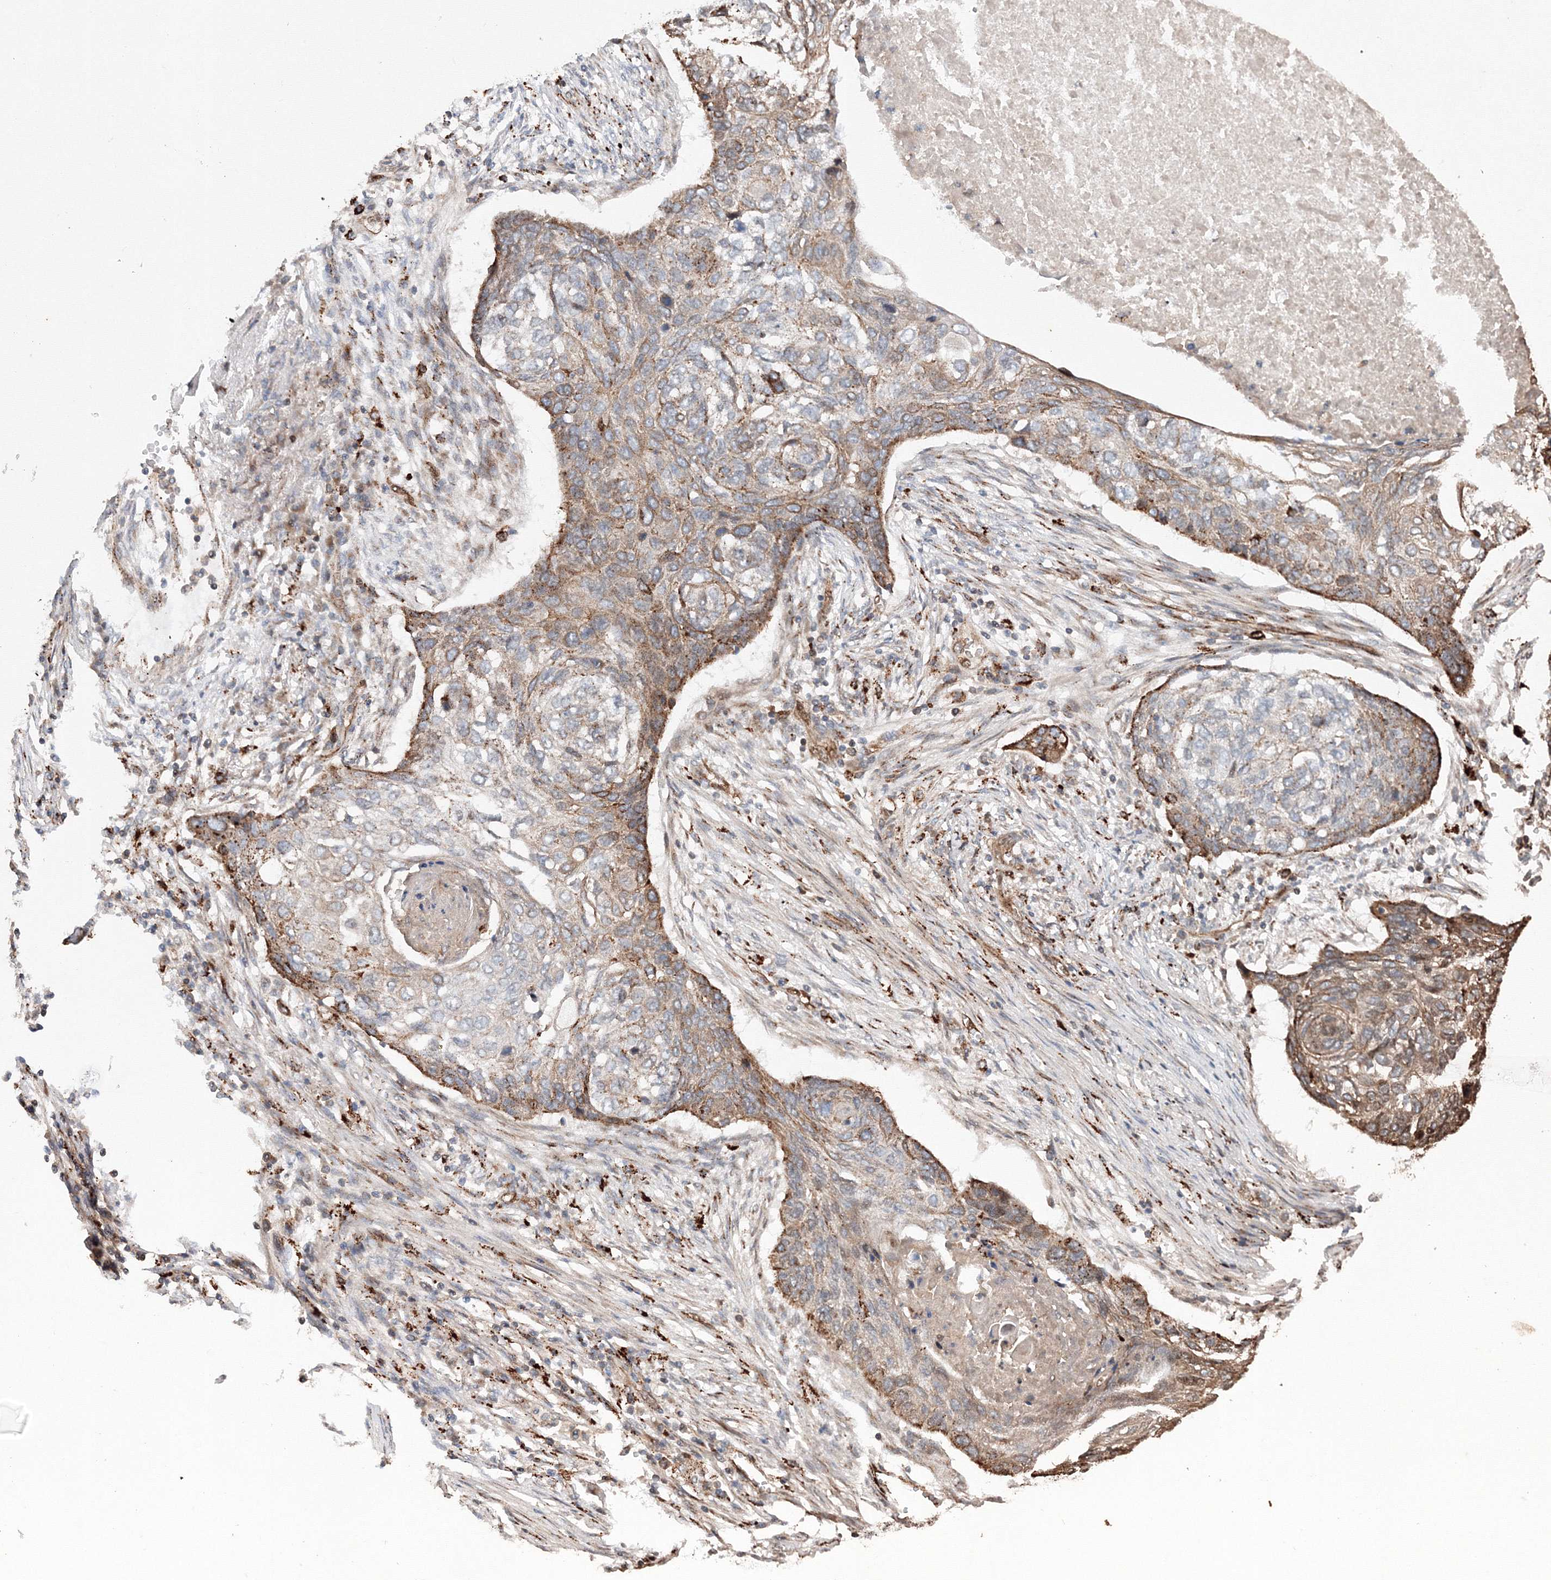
{"staining": {"intensity": "moderate", "quantity": "25%-75%", "location": "cytoplasmic/membranous"}, "tissue": "lung cancer", "cell_type": "Tumor cells", "image_type": "cancer", "snomed": [{"axis": "morphology", "description": "Squamous cell carcinoma, NOS"}, {"axis": "topography", "description": "Lung"}], "caption": "Immunohistochemical staining of lung squamous cell carcinoma shows medium levels of moderate cytoplasmic/membranous protein staining in about 25%-75% of tumor cells.", "gene": "DCTD", "patient": {"sex": "female", "age": 63}}